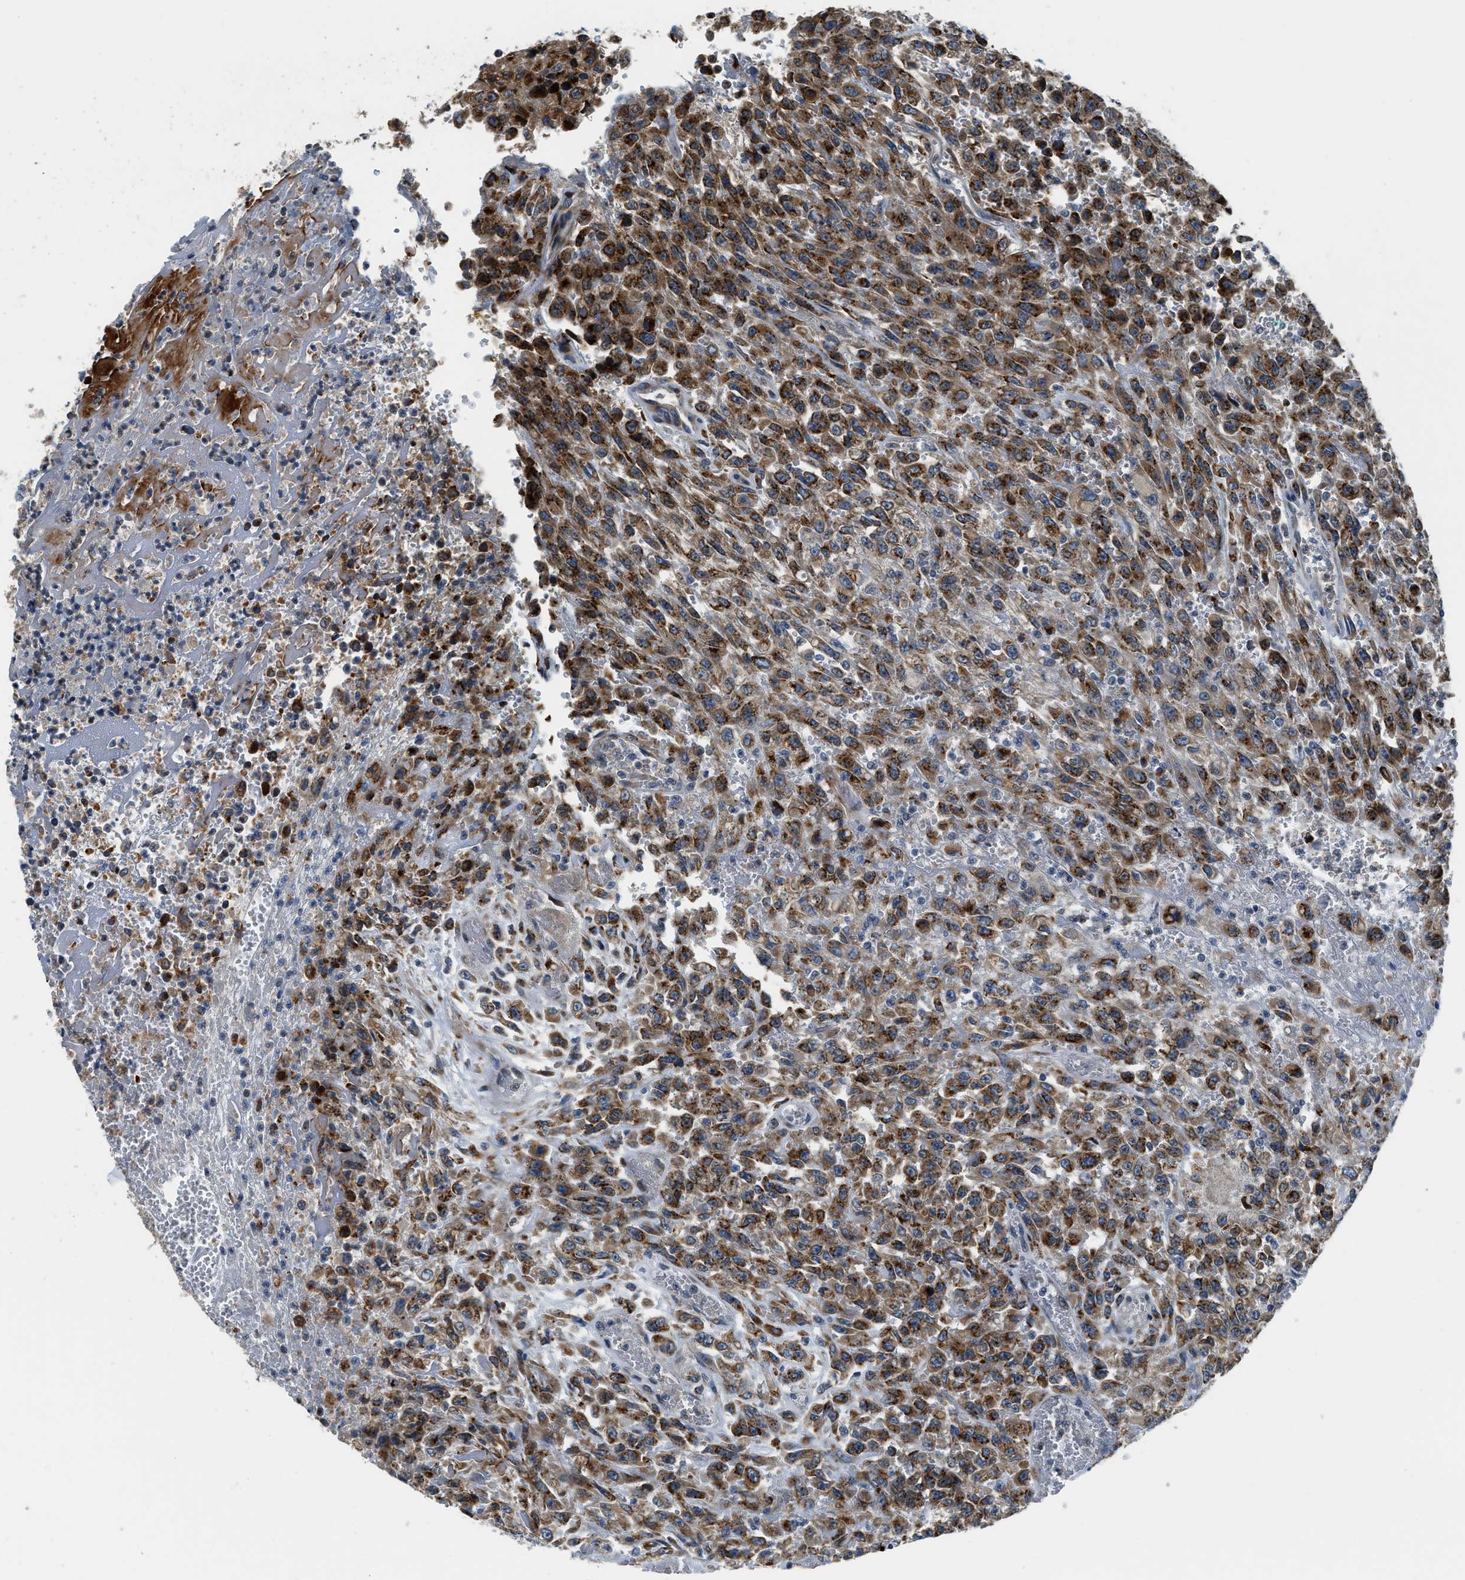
{"staining": {"intensity": "strong", "quantity": ">75%", "location": "cytoplasmic/membranous"}, "tissue": "urothelial cancer", "cell_type": "Tumor cells", "image_type": "cancer", "snomed": [{"axis": "morphology", "description": "Urothelial carcinoma, High grade"}, {"axis": "topography", "description": "Urinary bladder"}], "caption": "Strong cytoplasmic/membranous expression for a protein is appreciated in about >75% of tumor cells of urothelial cancer using immunohistochemistry.", "gene": "FUT8", "patient": {"sex": "male", "age": 46}}